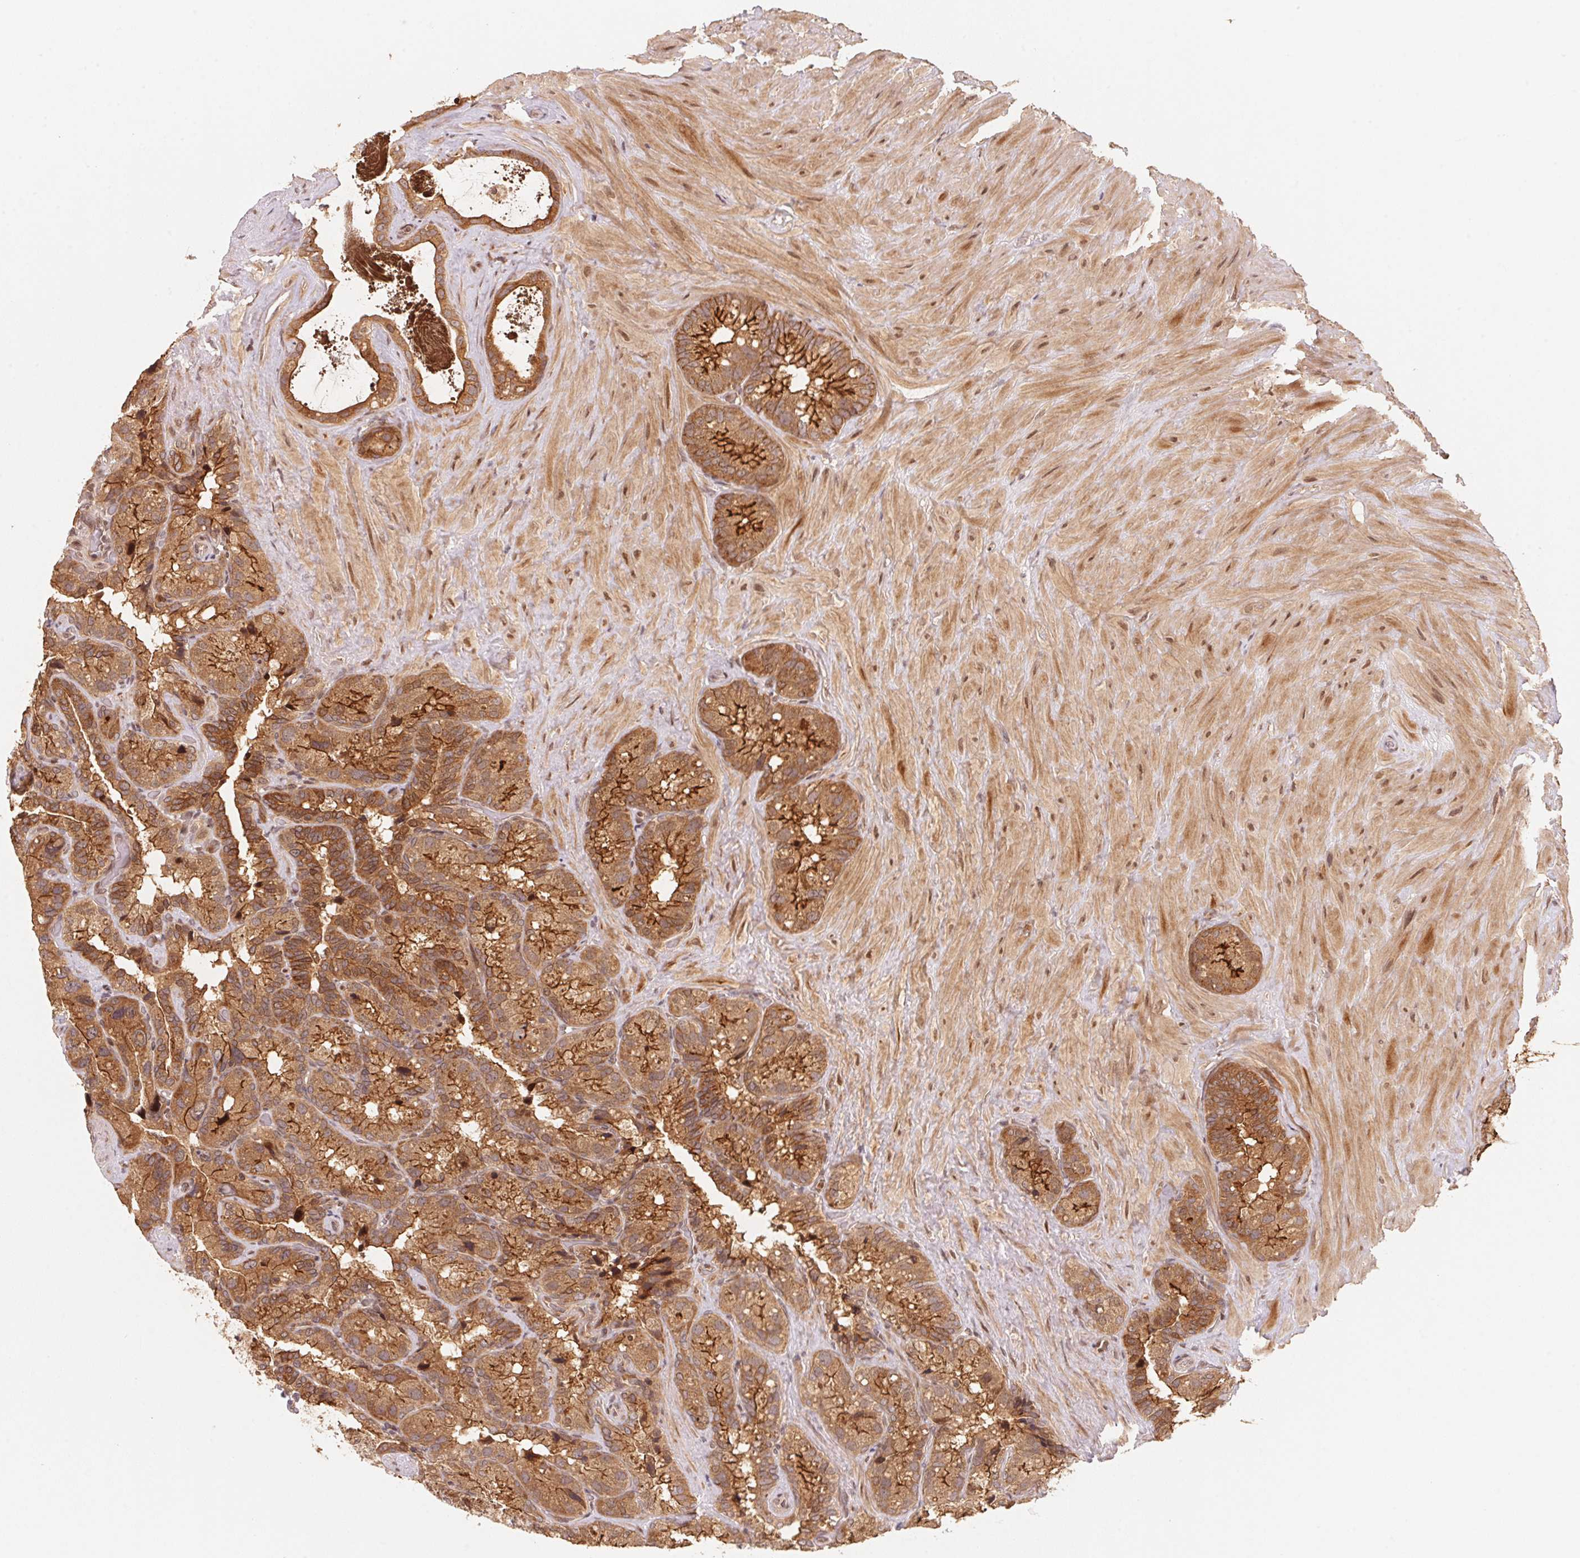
{"staining": {"intensity": "moderate", "quantity": ">75%", "location": "cytoplasmic/membranous,nuclear"}, "tissue": "seminal vesicle", "cell_type": "Glandular cells", "image_type": "normal", "snomed": [{"axis": "morphology", "description": "Normal tissue, NOS"}, {"axis": "topography", "description": "Seminal veicle"}], "caption": "Immunohistochemistry (IHC) (DAB (3,3'-diaminobenzidine)) staining of unremarkable human seminal vesicle demonstrates moderate cytoplasmic/membranous,nuclear protein positivity in about >75% of glandular cells. (DAB = brown stain, brightfield microscopy at high magnification).", "gene": "CCDC102B", "patient": {"sex": "male", "age": 60}}